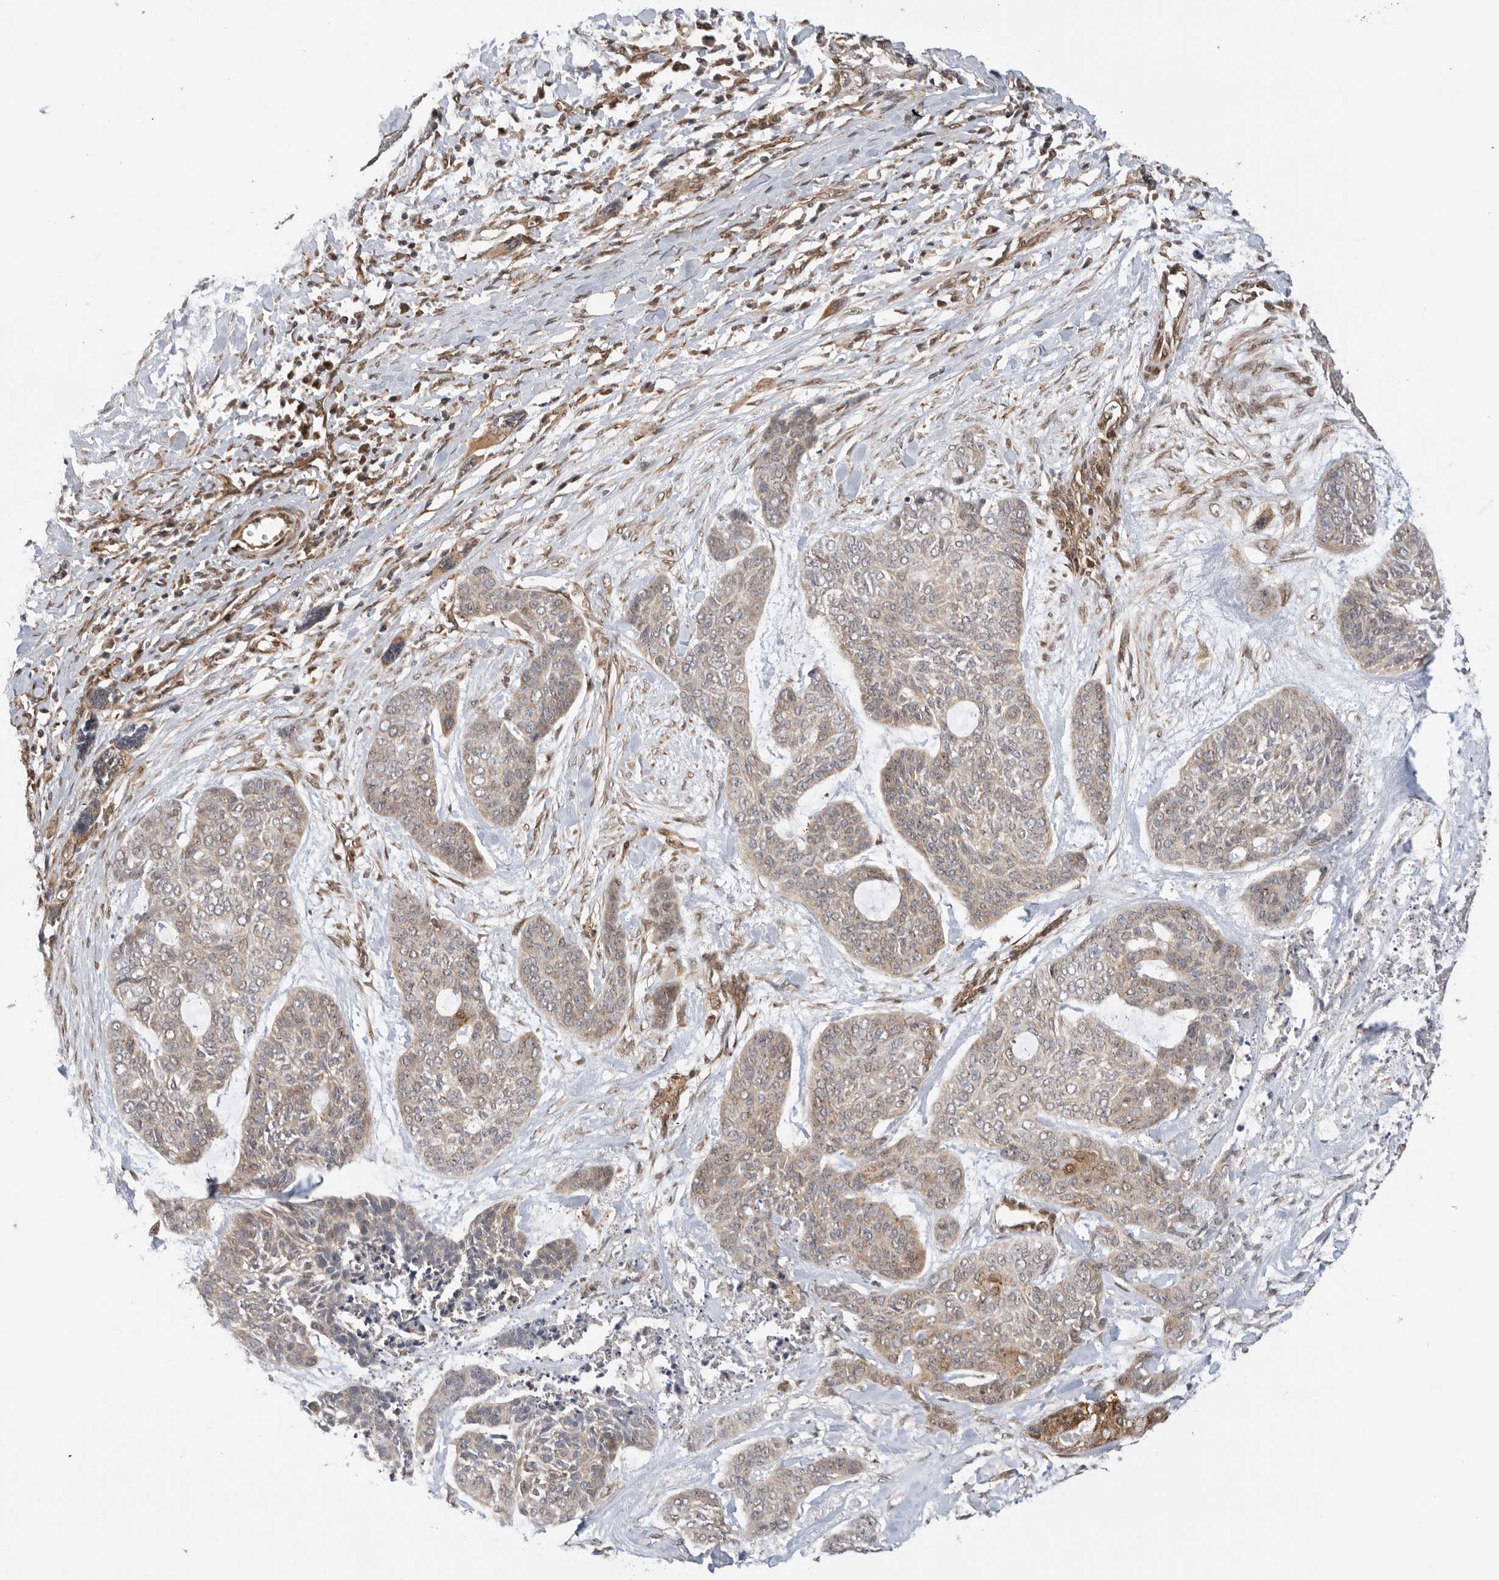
{"staining": {"intensity": "weak", "quantity": "25%-75%", "location": "cytoplasmic/membranous"}, "tissue": "skin cancer", "cell_type": "Tumor cells", "image_type": "cancer", "snomed": [{"axis": "morphology", "description": "Basal cell carcinoma"}, {"axis": "topography", "description": "Skin"}], "caption": "Skin cancer (basal cell carcinoma) stained for a protein (brown) displays weak cytoplasmic/membranous positive positivity in about 25%-75% of tumor cells.", "gene": "DCAF8", "patient": {"sex": "female", "age": 64}}